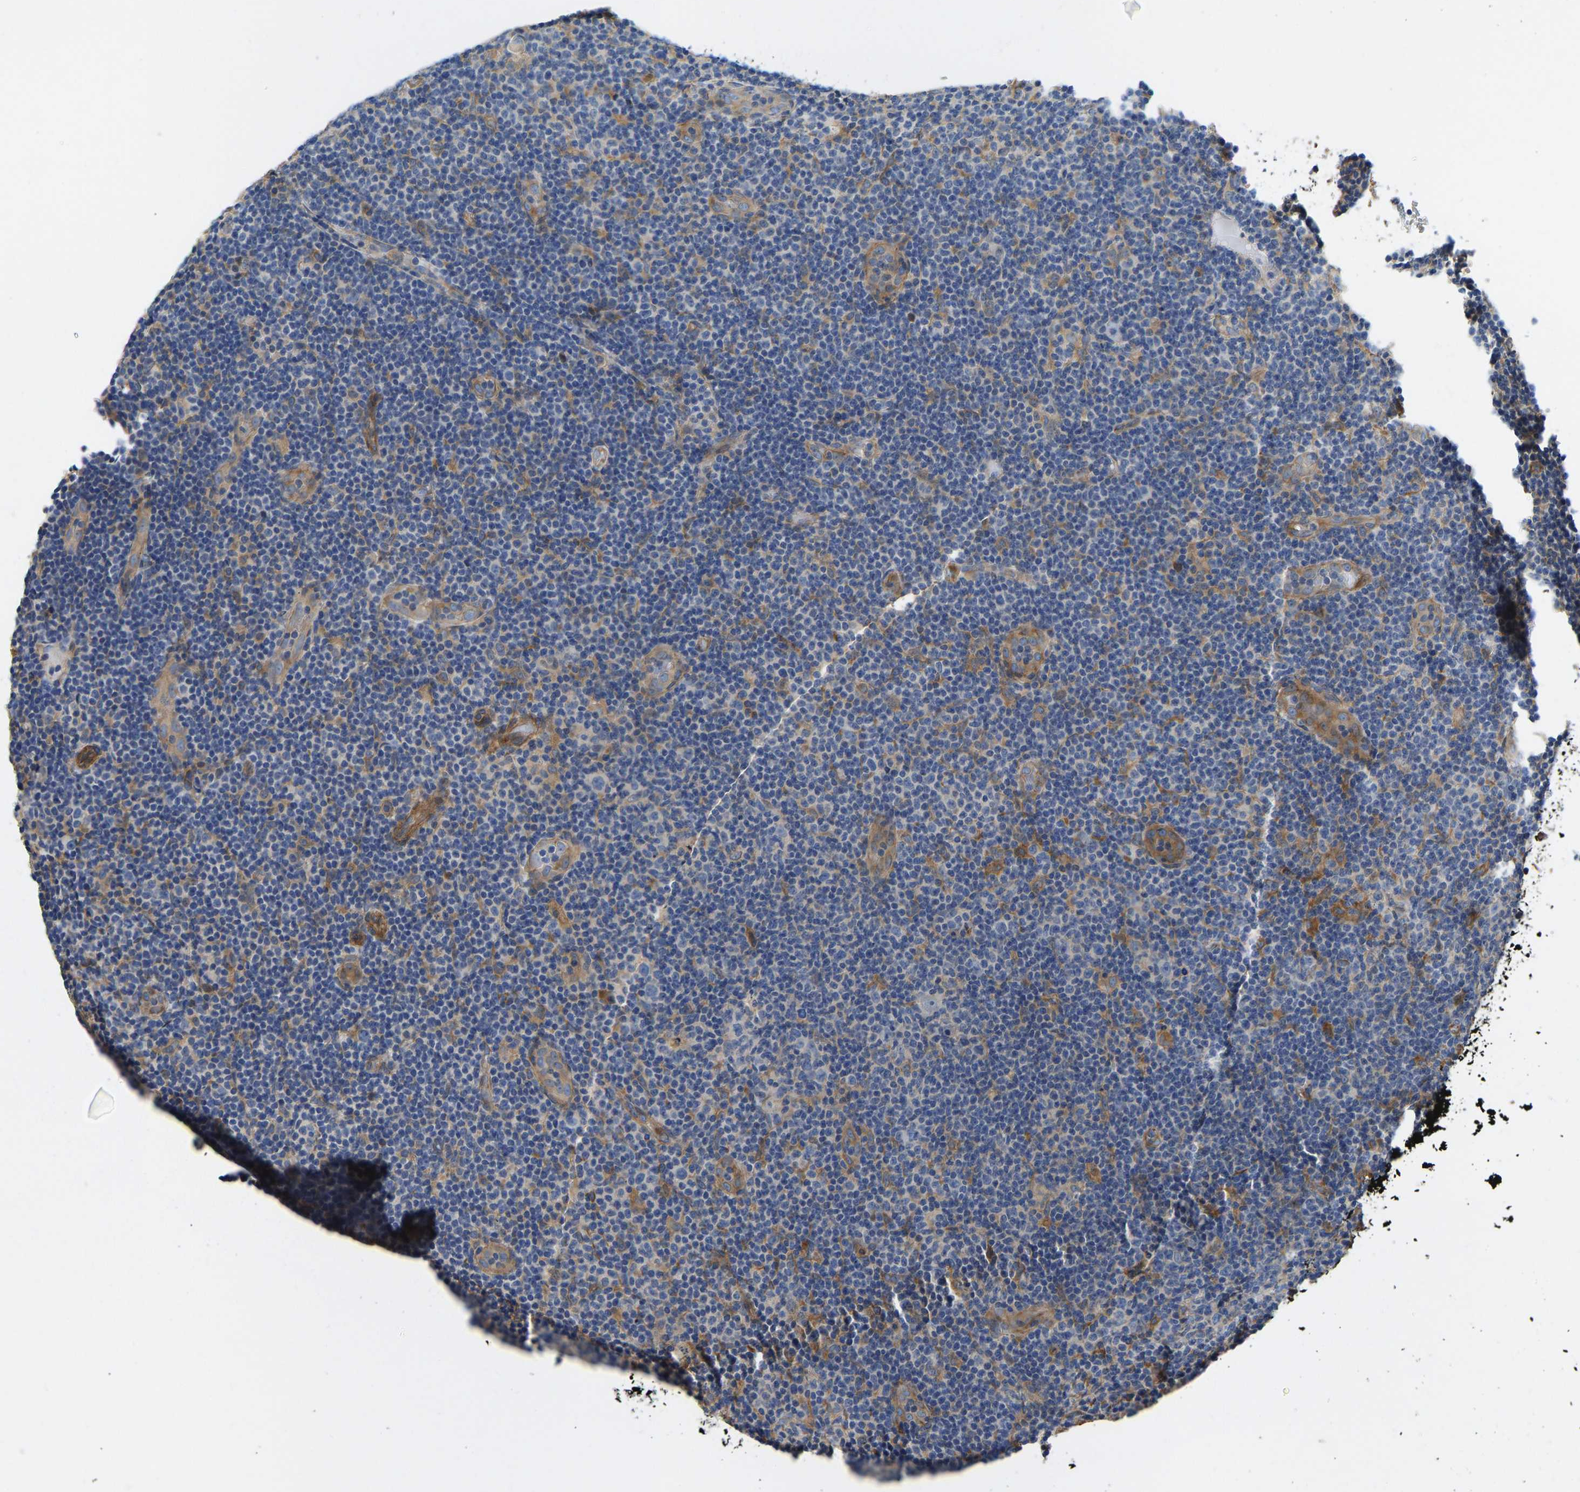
{"staining": {"intensity": "moderate", "quantity": "<25%", "location": "cytoplasmic/membranous"}, "tissue": "lymphoma", "cell_type": "Tumor cells", "image_type": "cancer", "snomed": [{"axis": "morphology", "description": "Malignant lymphoma, non-Hodgkin's type, Low grade"}, {"axis": "topography", "description": "Lymph node"}], "caption": "Lymphoma stained with a brown dye exhibits moderate cytoplasmic/membranous positive expression in about <25% of tumor cells.", "gene": "ELMO2", "patient": {"sex": "male", "age": 83}}